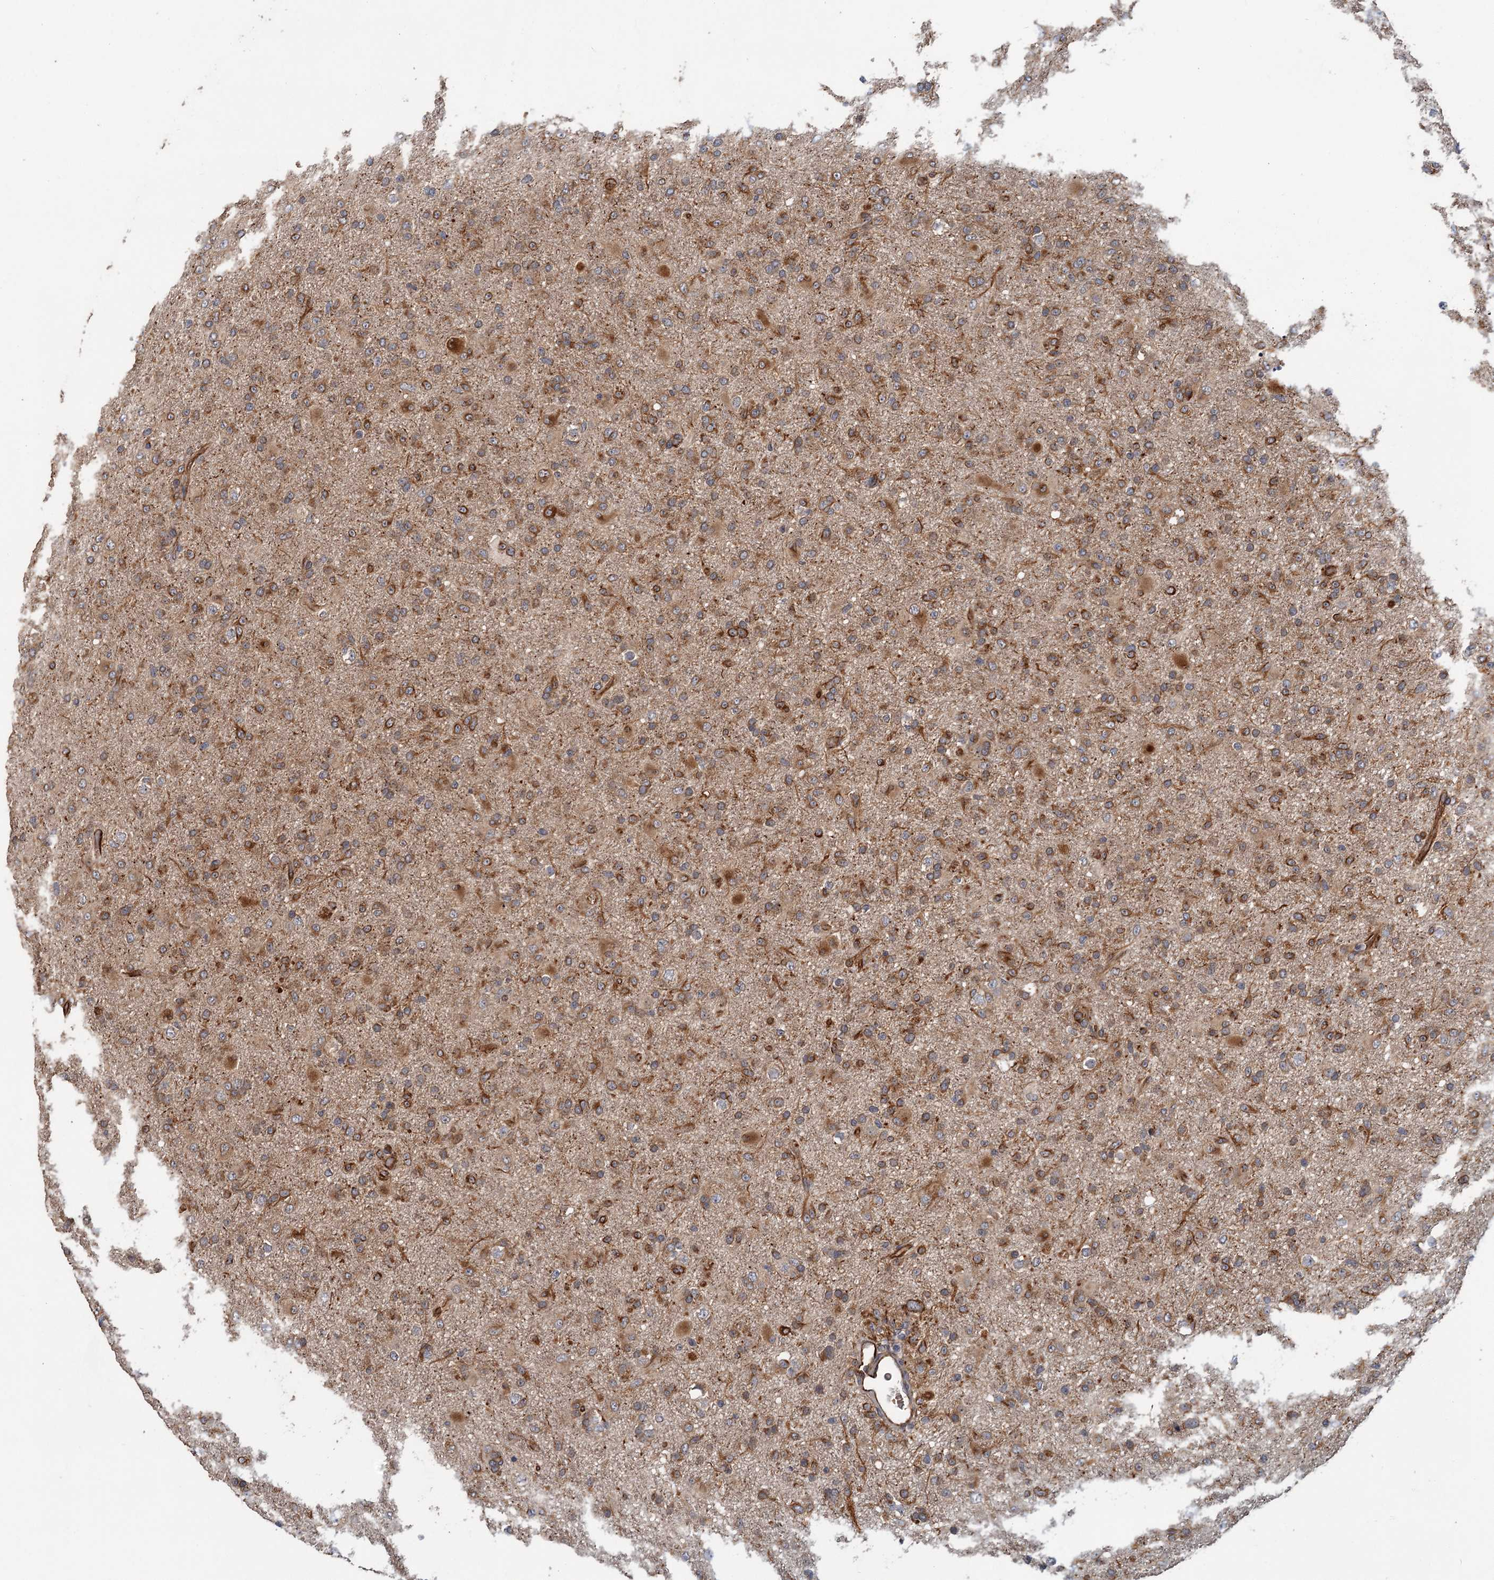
{"staining": {"intensity": "moderate", "quantity": ">75%", "location": "cytoplasmic/membranous"}, "tissue": "glioma", "cell_type": "Tumor cells", "image_type": "cancer", "snomed": [{"axis": "morphology", "description": "Glioma, malignant, Low grade"}, {"axis": "topography", "description": "Brain"}], "caption": "Glioma was stained to show a protein in brown. There is medium levels of moderate cytoplasmic/membranous expression in approximately >75% of tumor cells.", "gene": "PKN2", "patient": {"sex": "male", "age": 65}}